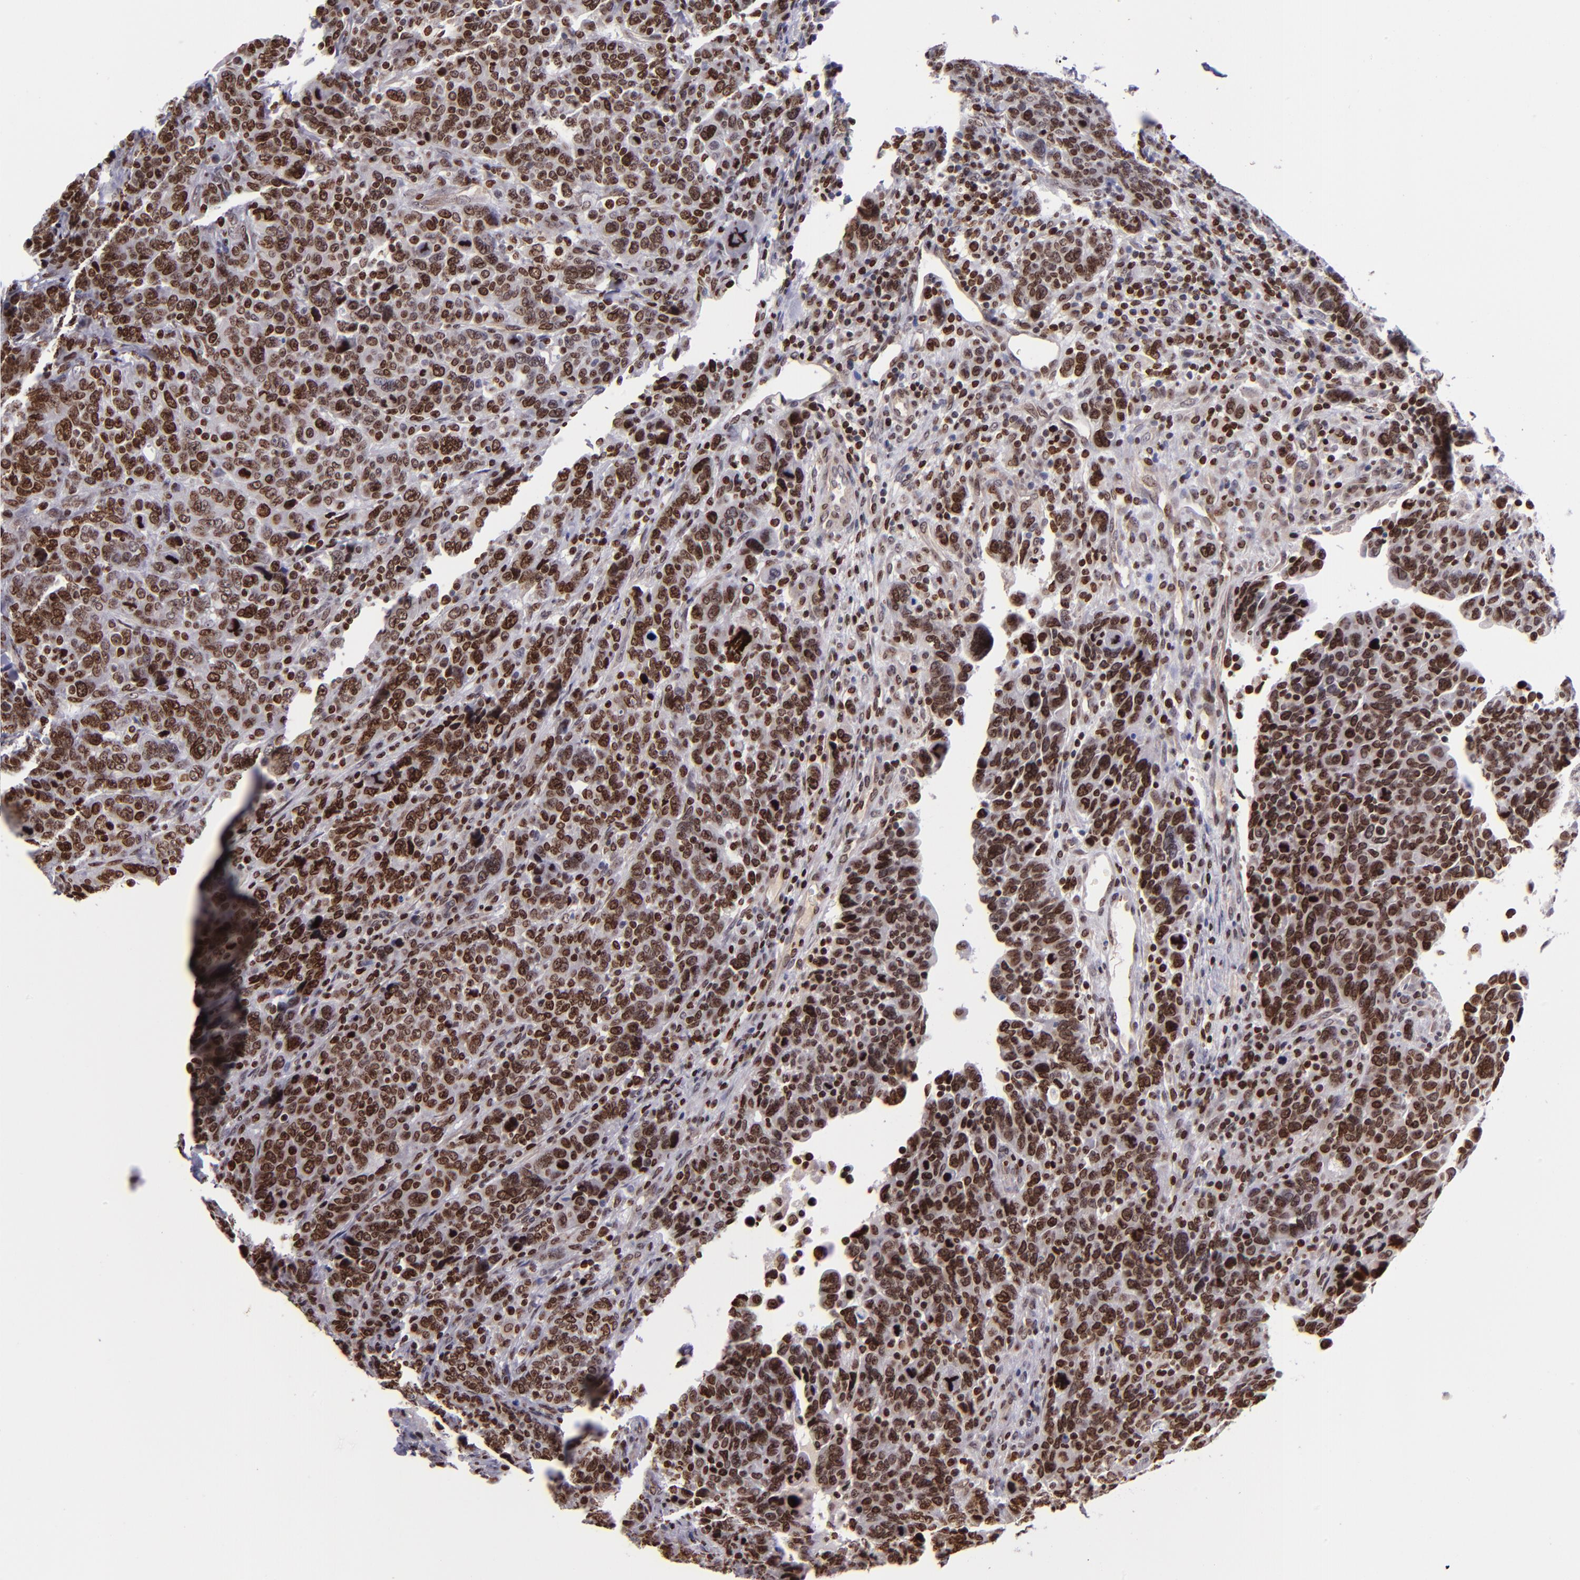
{"staining": {"intensity": "strong", "quantity": ">75%", "location": "nuclear"}, "tissue": "breast cancer", "cell_type": "Tumor cells", "image_type": "cancer", "snomed": [{"axis": "morphology", "description": "Duct carcinoma"}, {"axis": "topography", "description": "Breast"}], "caption": "Immunohistochemistry (IHC) histopathology image of neoplastic tissue: human breast cancer (invasive ductal carcinoma) stained using immunohistochemistry reveals high levels of strong protein expression localized specifically in the nuclear of tumor cells, appearing as a nuclear brown color.", "gene": "CDKL5", "patient": {"sex": "female", "age": 37}}